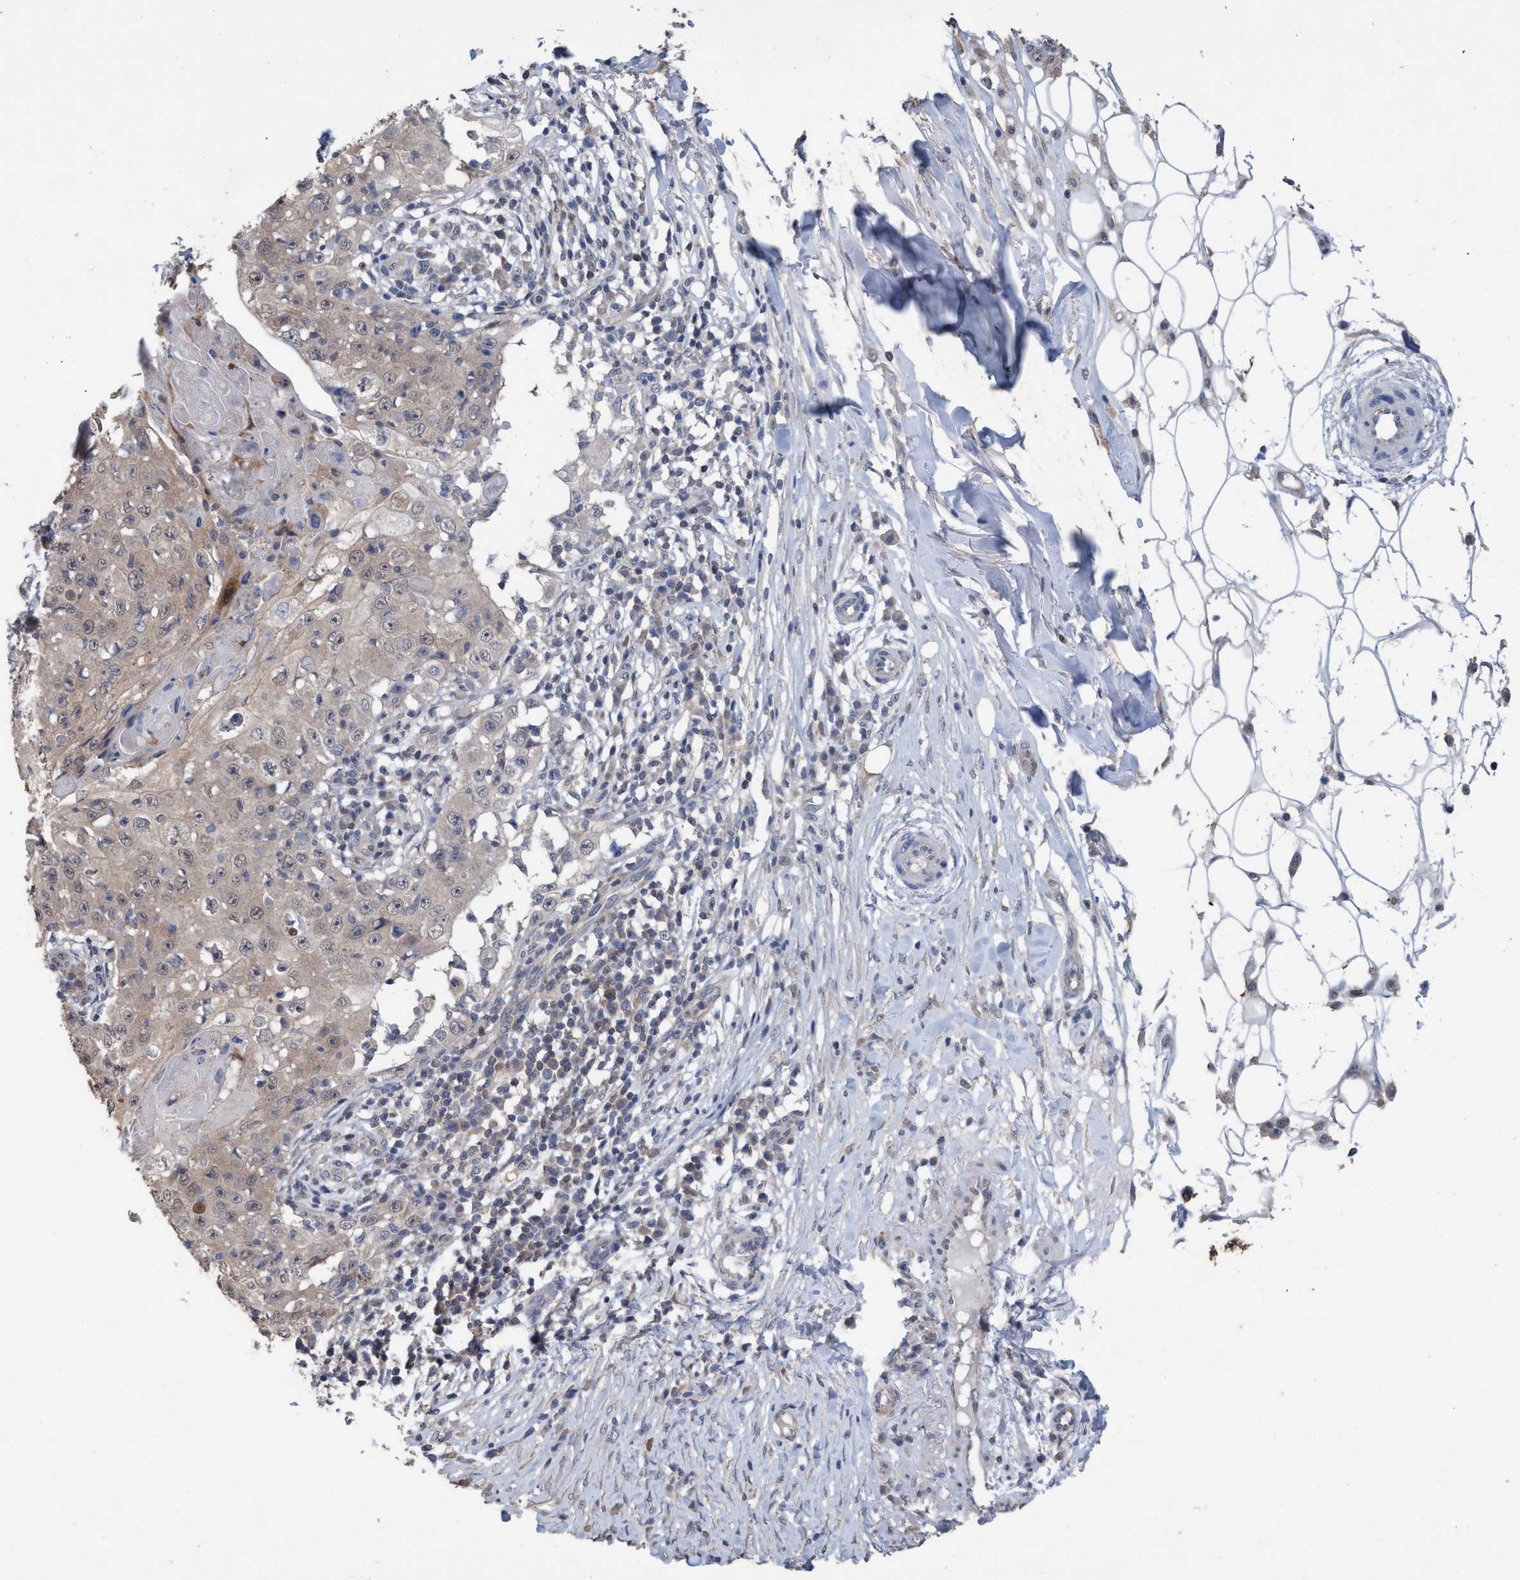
{"staining": {"intensity": "weak", "quantity": ">75%", "location": "cytoplasmic/membranous"}, "tissue": "skin cancer", "cell_type": "Tumor cells", "image_type": "cancer", "snomed": [{"axis": "morphology", "description": "Squamous cell carcinoma, NOS"}, {"axis": "topography", "description": "Skin"}], "caption": "IHC image of neoplastic tissue: skin squamous cell carcinoma stained using IHC exhibits low levels of weak protein expression localized specifically in the cytoplasmic/membranous of tumor cells, appearing as a cytoplasmic/membranous brown color.", "gene": "GLOD4", "patient": {"sex": "male", "age": 86}}